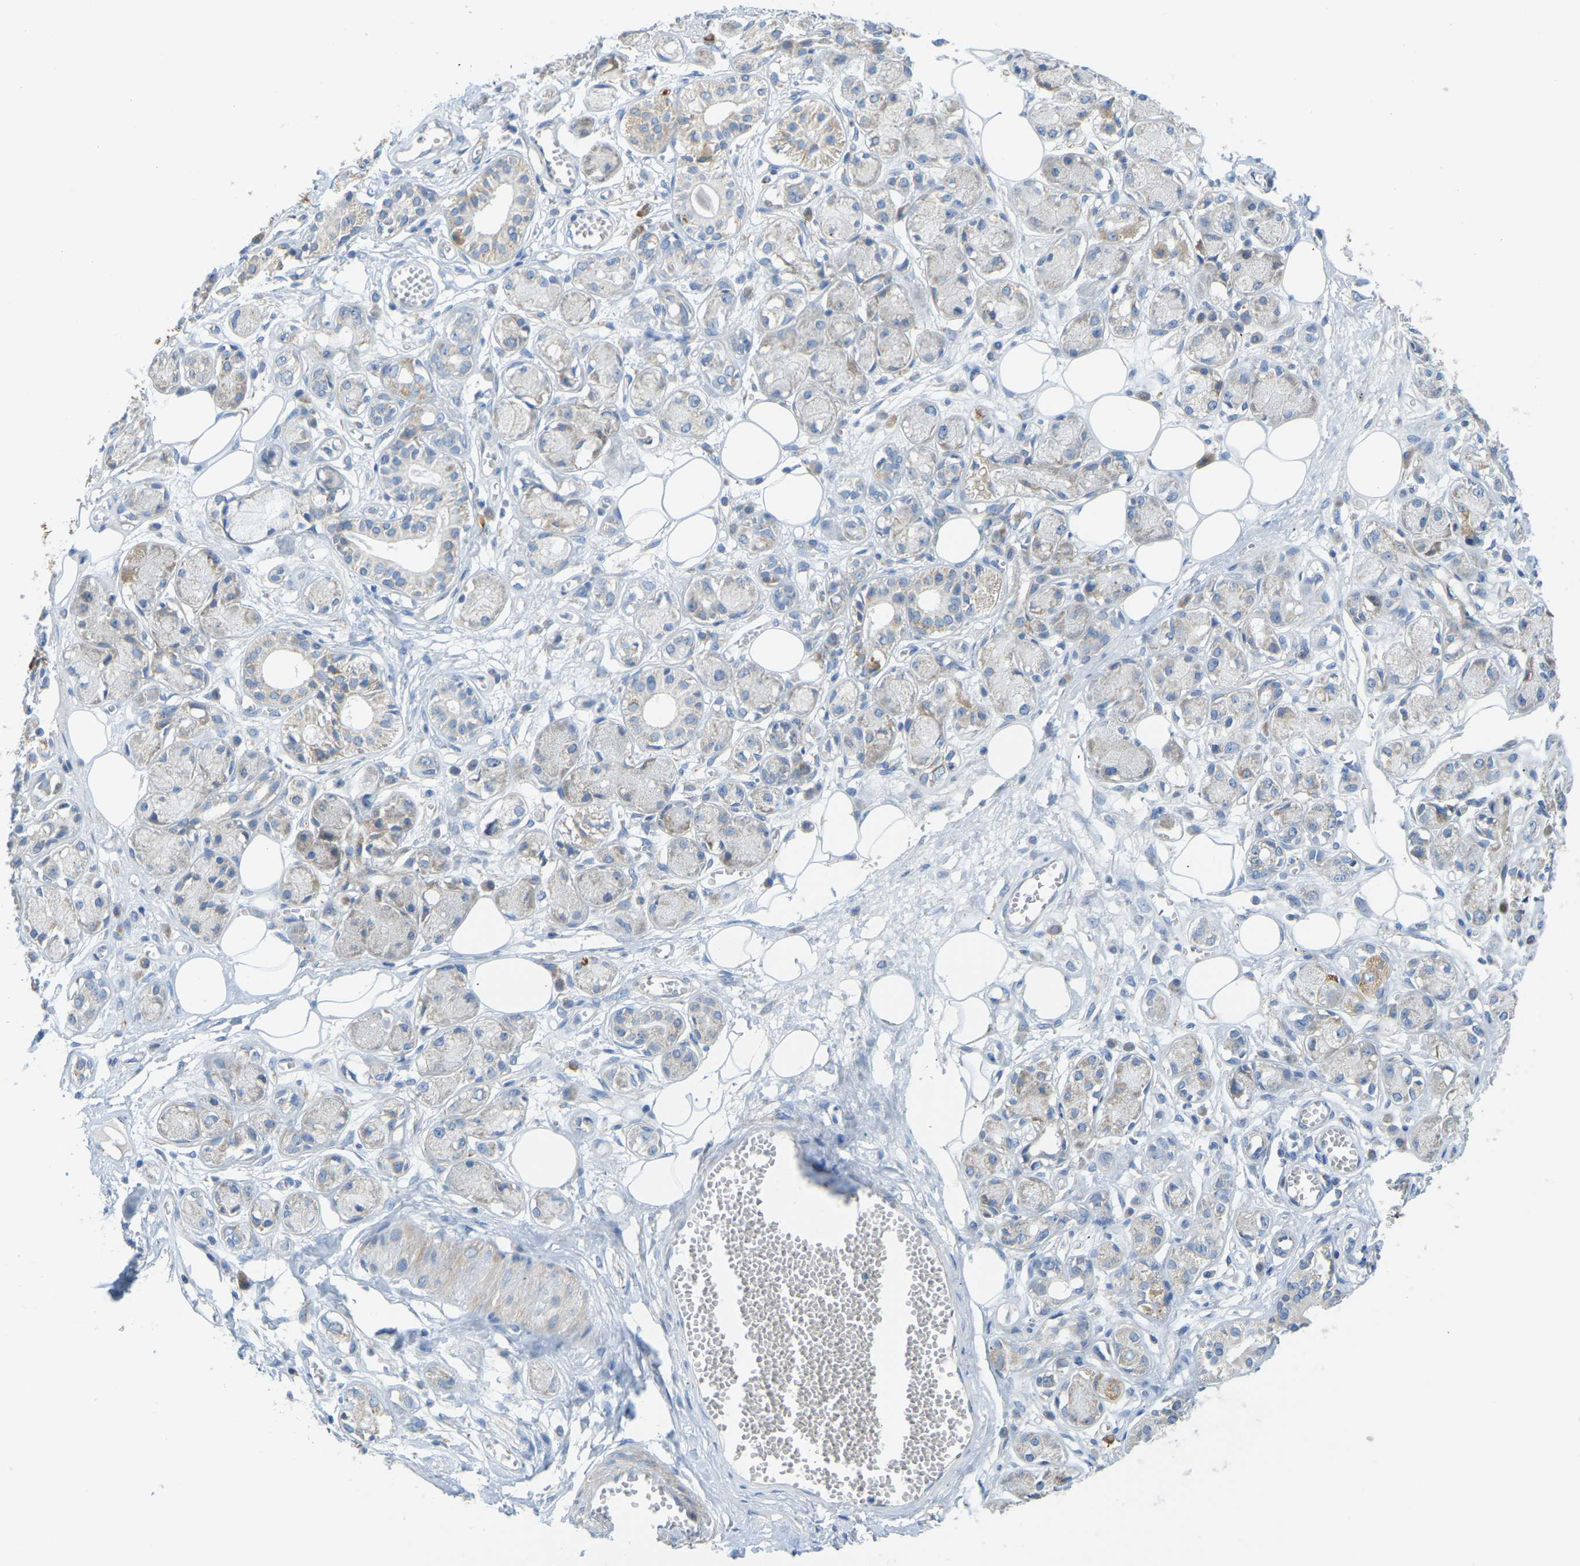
{"staining": {"intensity": "negative", "quantity": "none", "location": "none"}, "tissue": "adipose tissue", "cell_type": "Adipocytes", "image_type": "normal", "snomed": [{"axis": "morphology", "description": "Normal tissue, NOS"}, {"axis": "morphology", "description": "Inflammation, NOS"}, {"axis": "topography", "description": "Salivary gland"}, {"axis": "topography", "description": "Peripheral nerve tissue"}], "caption": "Immunohistochemistry (IHC) of unremarkable human adipose tissue reveals no positivity in adipocytes.", "gene": "GDA", "patient": {"sex": "female", "age": 75}}